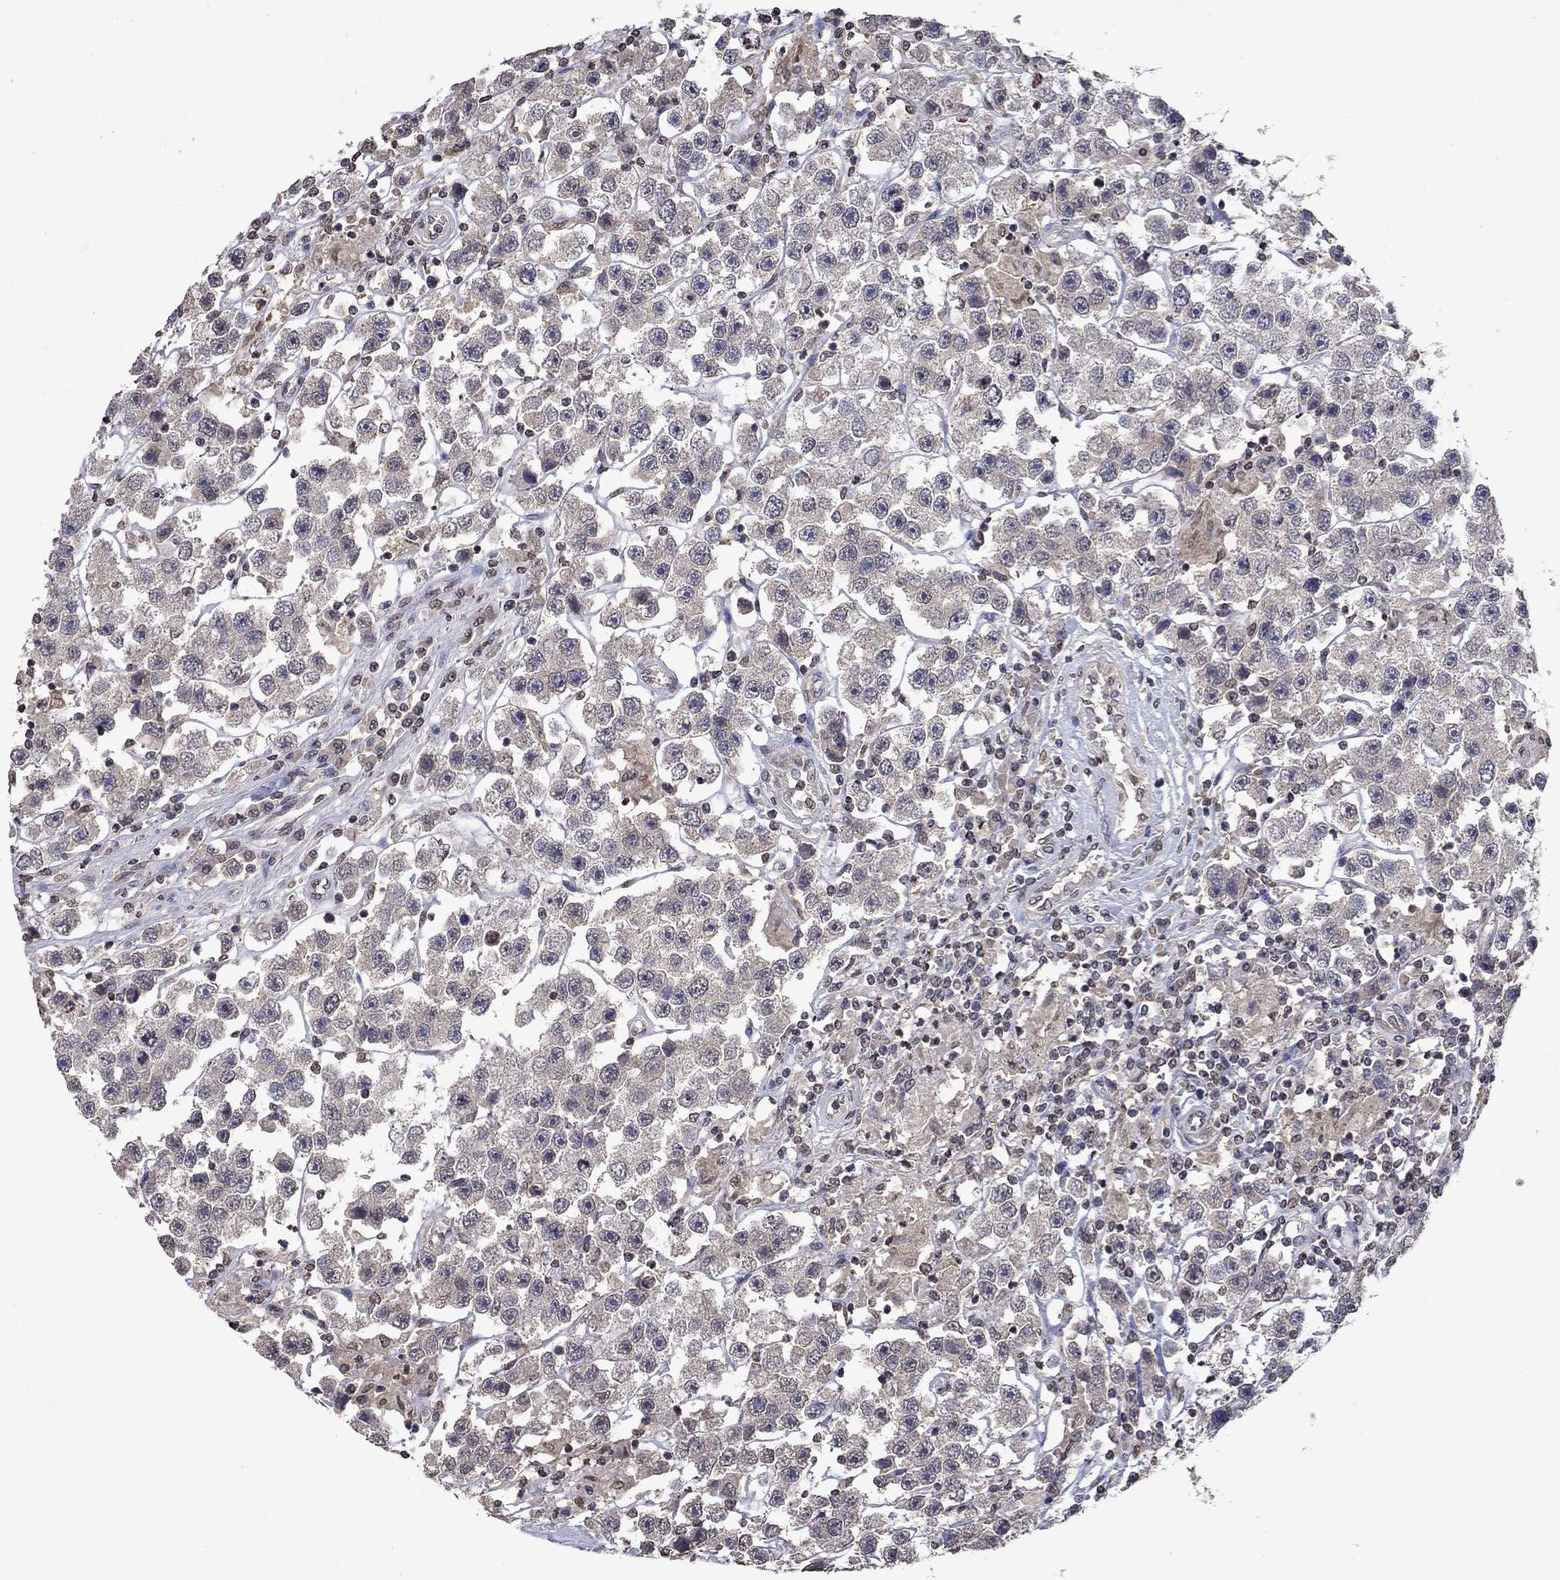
{"staining": {"intensity": "weak", "quantity": "<25%", "location": "cytoplasmic/membranous"}, "tissue": "testis cancer", "cell_type": "Tumor cells", "image_type": "cancer", "snomed": [{"axis": "morphology", "description": "Seminoma, NOS"}, {"axis": "topography", "description": "Testis"}], "caption": "Immunohistochemistry (IHC) histopathology image of neoplastic tissue: human testis cancer stained with DAB exhibits no significant protein positivity in tumor cells.", "gene": "TTC38", "patient": {"sex": "male", "age": 45}}